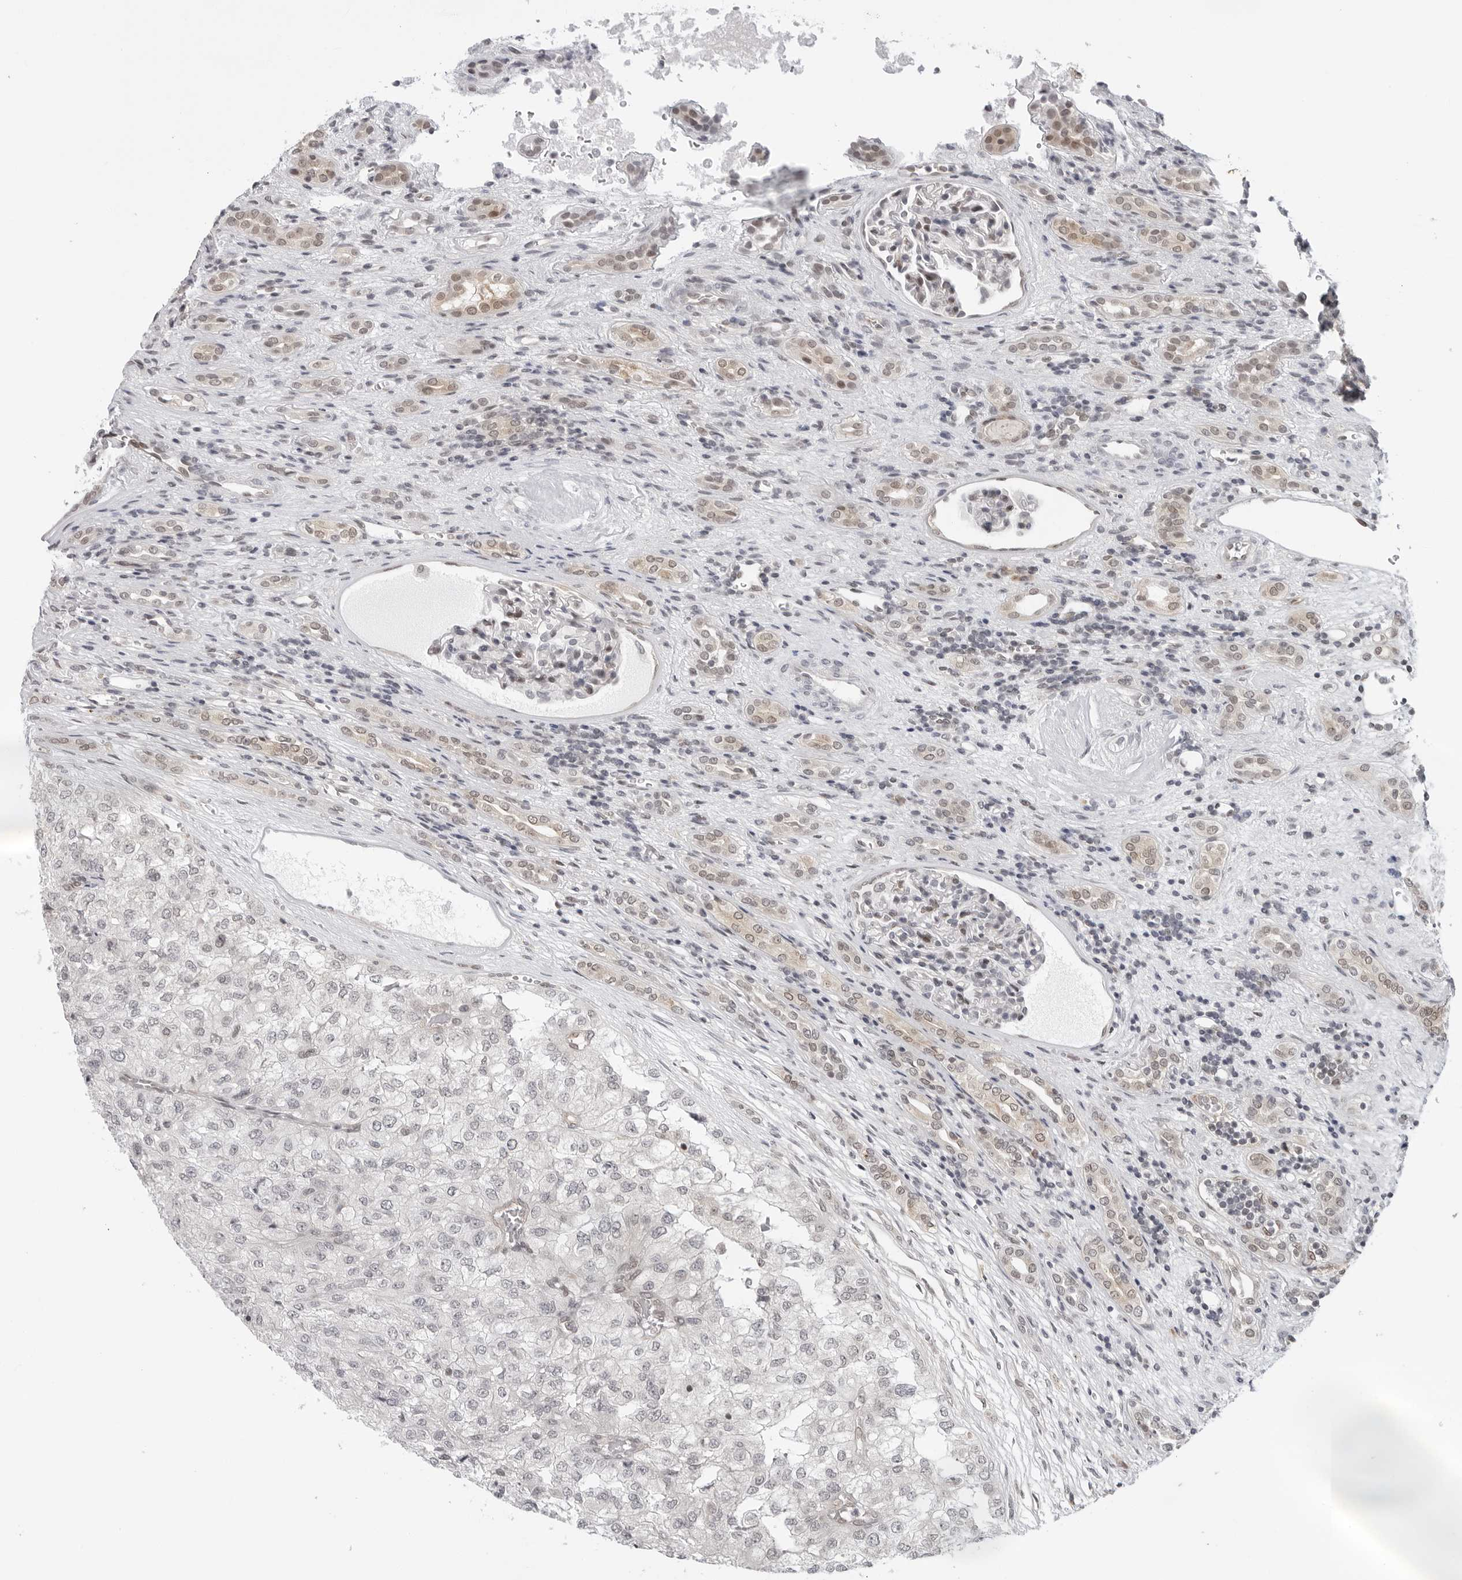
{"staining": {"intensity": "negative", "quantity": "none", "location": "none"}, "tissue": "renal cancer", "cell_type": "Tumor cells", "image_type": "cancer", "snomed": [{"axis": "morphology", "description": "Adenocarcinoma, NOS"}, {"axis": "topography", "description": "Kidney"}], "caption": "Immunohistochemistry (IHC) of human adenocarcinoma (renal) reveals no staining in tumor cells.", "gene": "CASP7", "patient": {"sex": "female", "age": 54}}